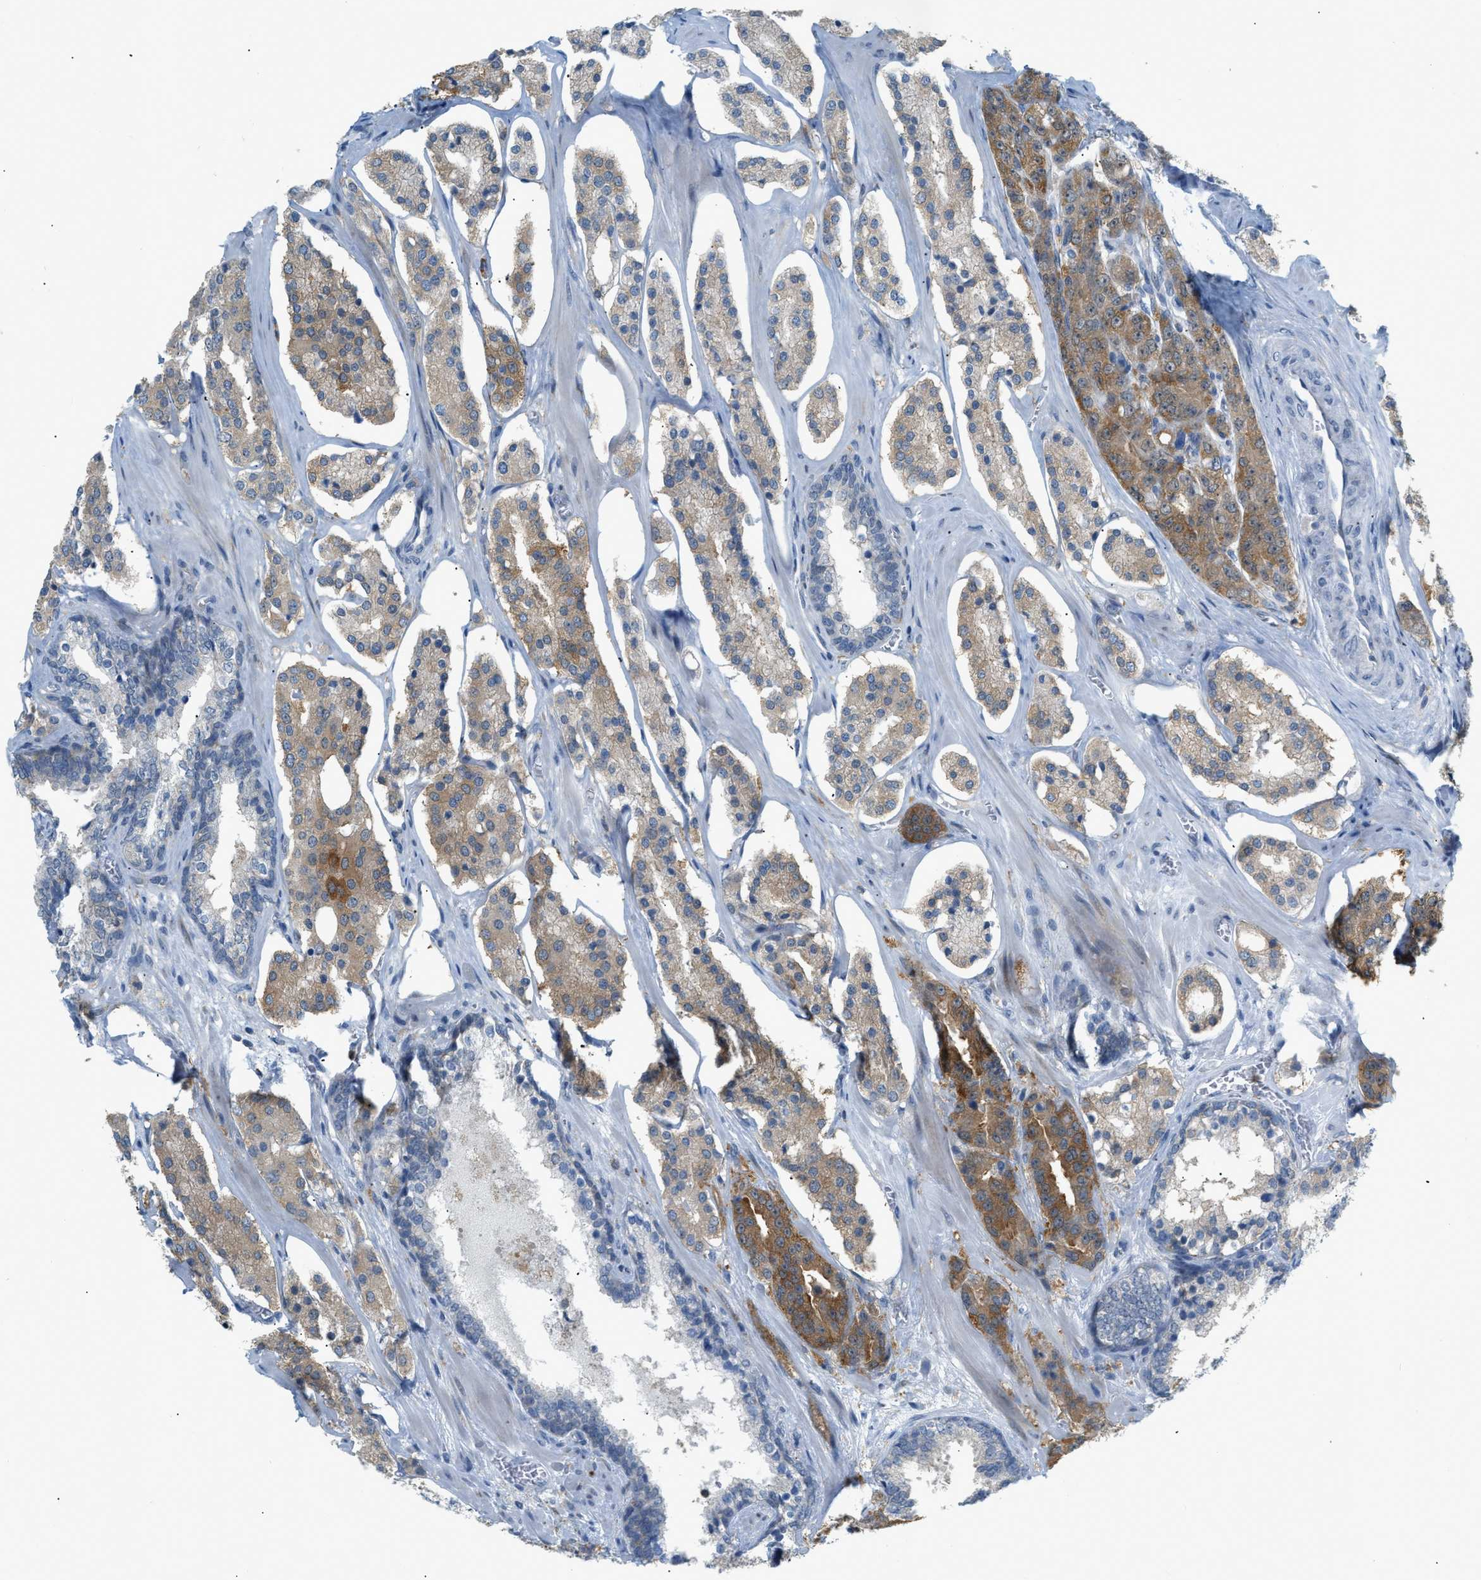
{"staining": {"intensity": "moderate", "quantity": ">75%", "location": "cytoplasmic/membranous"}, "tissue": "prostate cancer", "cell_type": "Tumor cells", "image_type": "cancer", "snomed": [{"axis": "morphology", "description": "Adenocarcinoma, High grade"}, {"axis": "topography", "description": "Prostate"}], "caption": "This micrograph shows prostate adenocarcinoma (high-grade) stained with immunohistochemistry (IHC) to label a protein in brown. The cytoplasmic/membranous of tumor cells show moderate positivity for the protein. Nuclei are counter-stained blue.", "gene": "ZNF408", "patient": {"sex": "male", "age": 60}}